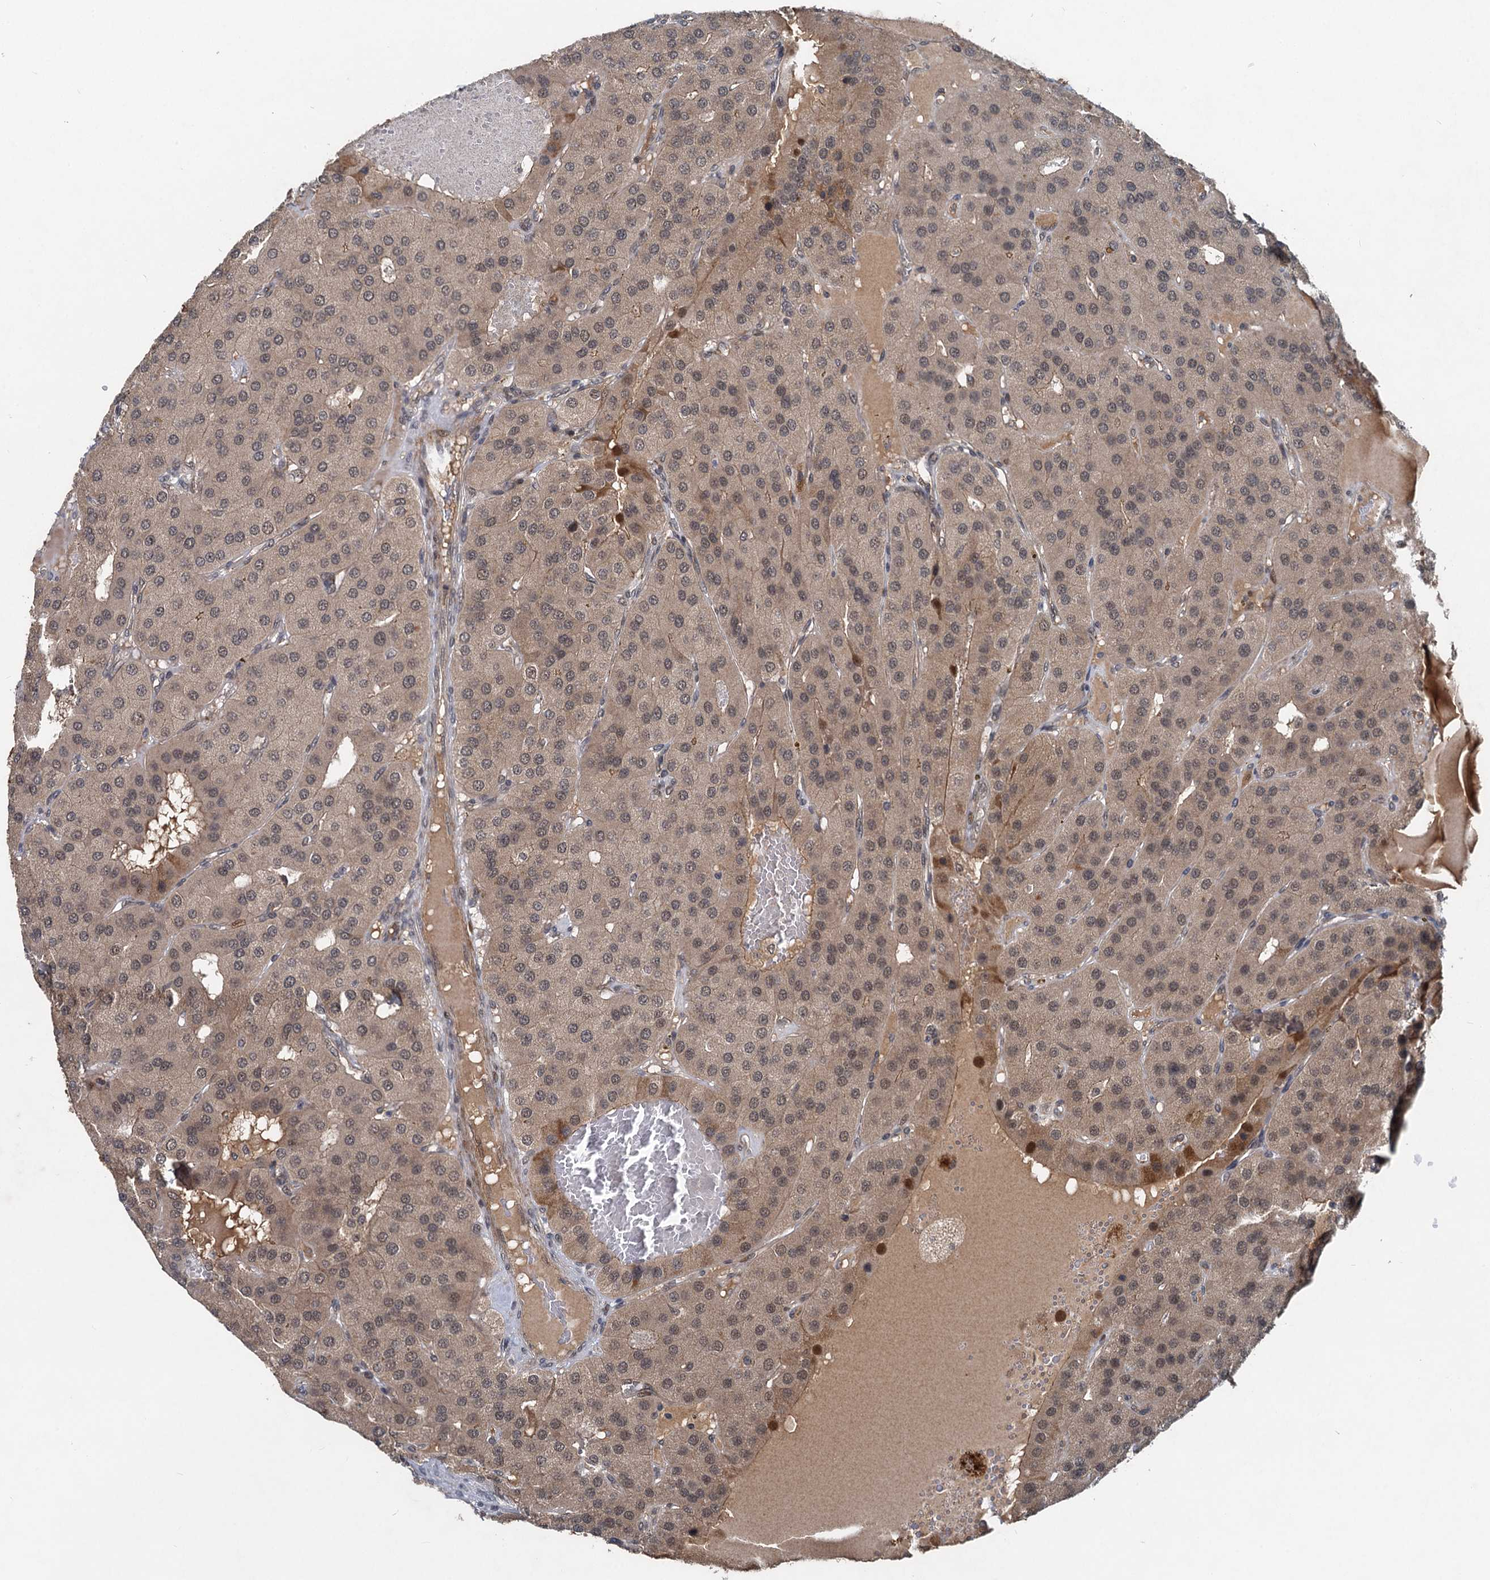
{"staining": {"intensity": "weak", "quantity": ">75%", "location": "cytoplasmic/membranous,nuclear"}, "tissue": "parathyroid gland", "cell_type": "Glandular cells", "image_type": "normal", "snomed": [{"axis": "morphology", "description": "Normal tissue, NOS"}, {"axis": "morphology", "description": "Adenoma, NOS"}, {"axis": "topography", "description": "Parathyroid gland"}], "caption": "Protein analysis of unremarkable parathyroid gland demonstrates weak cytoplasmic/membranous,nuclear expression in about >75% of glandular cells.", "gene": "RITA1", "patient": {"sex": "female", "age": 86}}